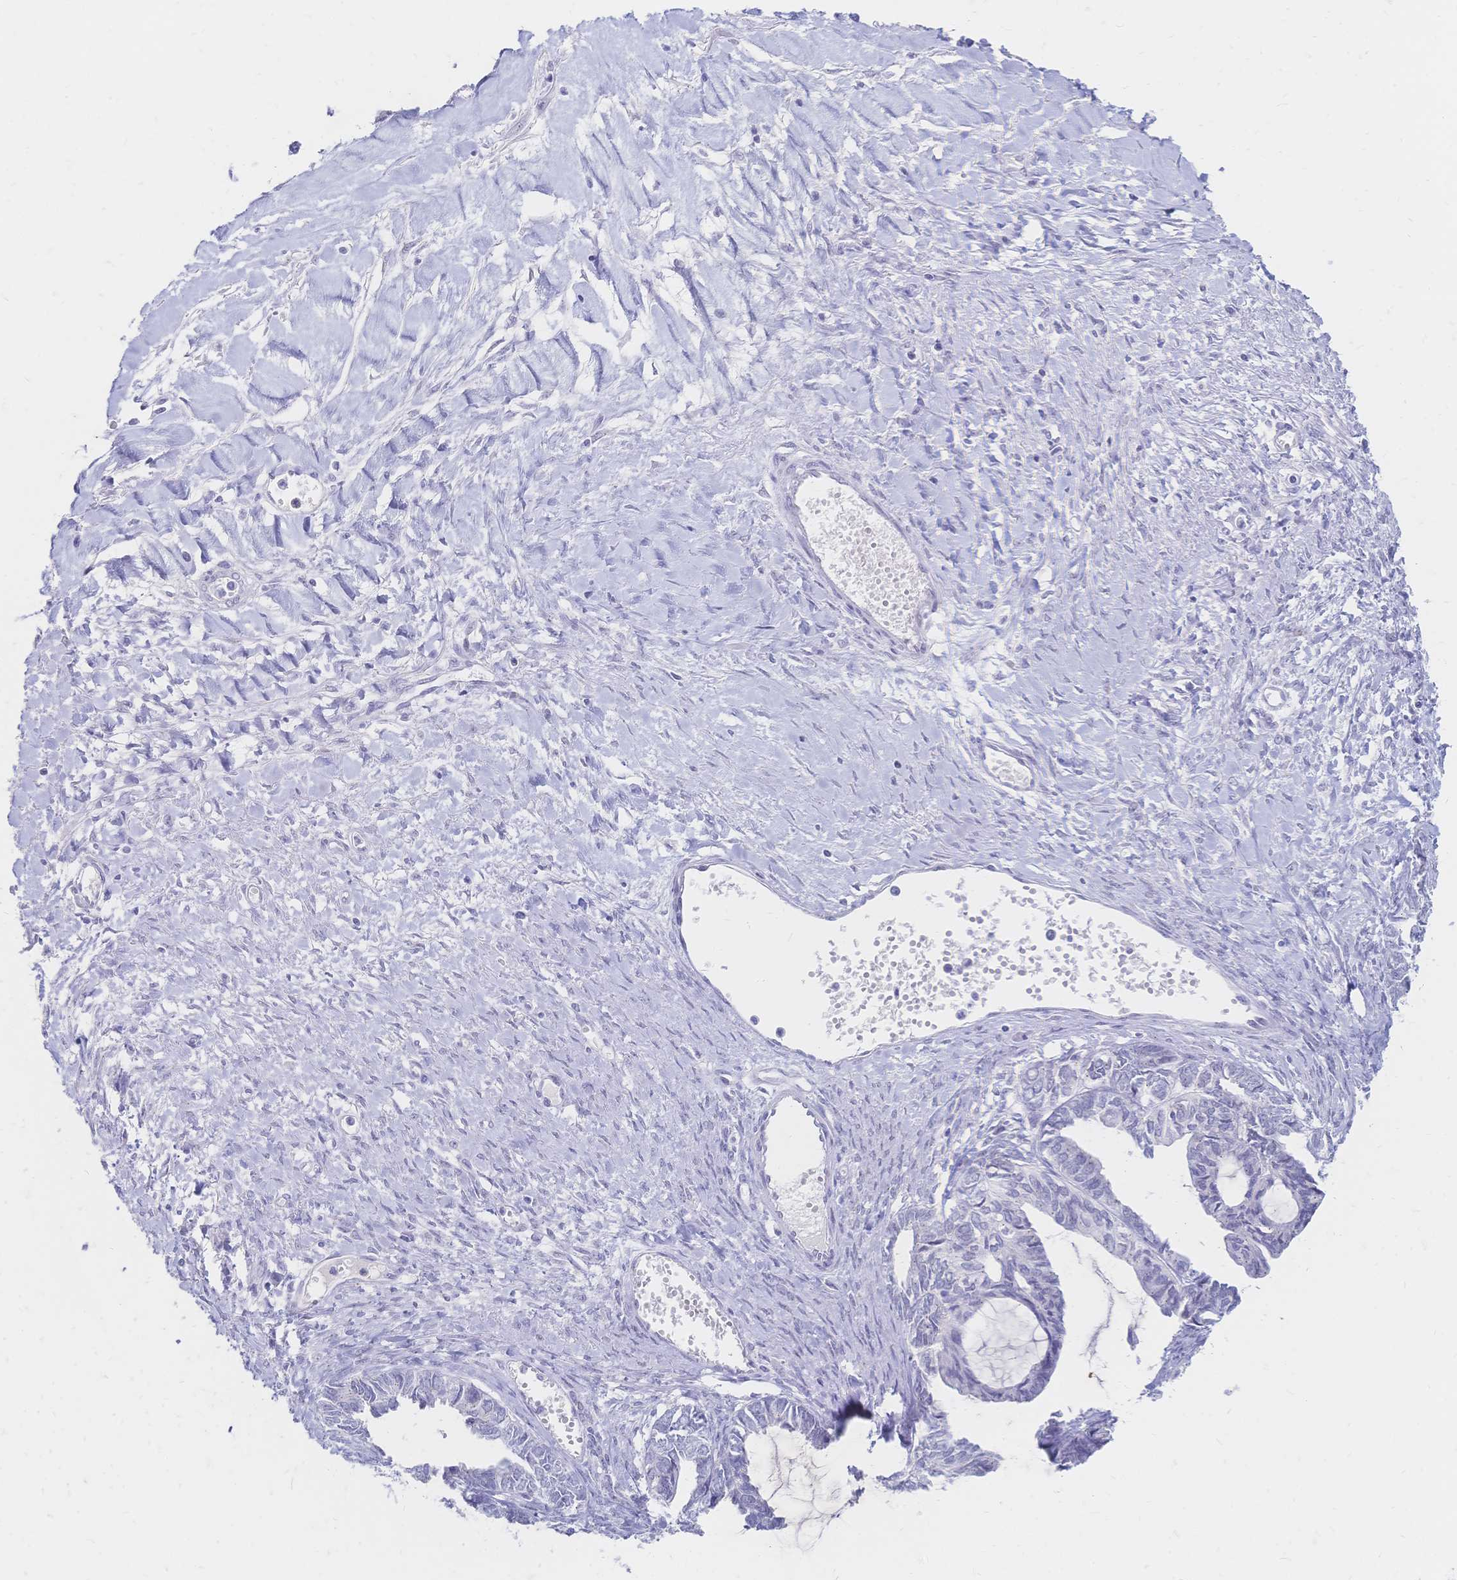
{"staining": {"intensity": "negative", "quantity": "none", "location": "none"}, "tissue": "ovarian cancer", "cell_type": "Tumor cells", "image_type": "cancer", "snomed": [{"axis": "morphology", "description": "Cystadenocarcinoma, mucinous, NOS"}, {"axis": "topography", "description": "Ovary"}], "caption": "High power microscopy image of an immunohistochemistry (IHC) photomicrograph of mucinous cystadenocarcinoma (ovarian), revealing no significant staining in tumor cells. The staining is performed using DAB brown chromogen with nuclei counter-stained in using hematoxylin.", "gene": "PSORS1C2", "patient": {"sex": "female", "age": 61}}